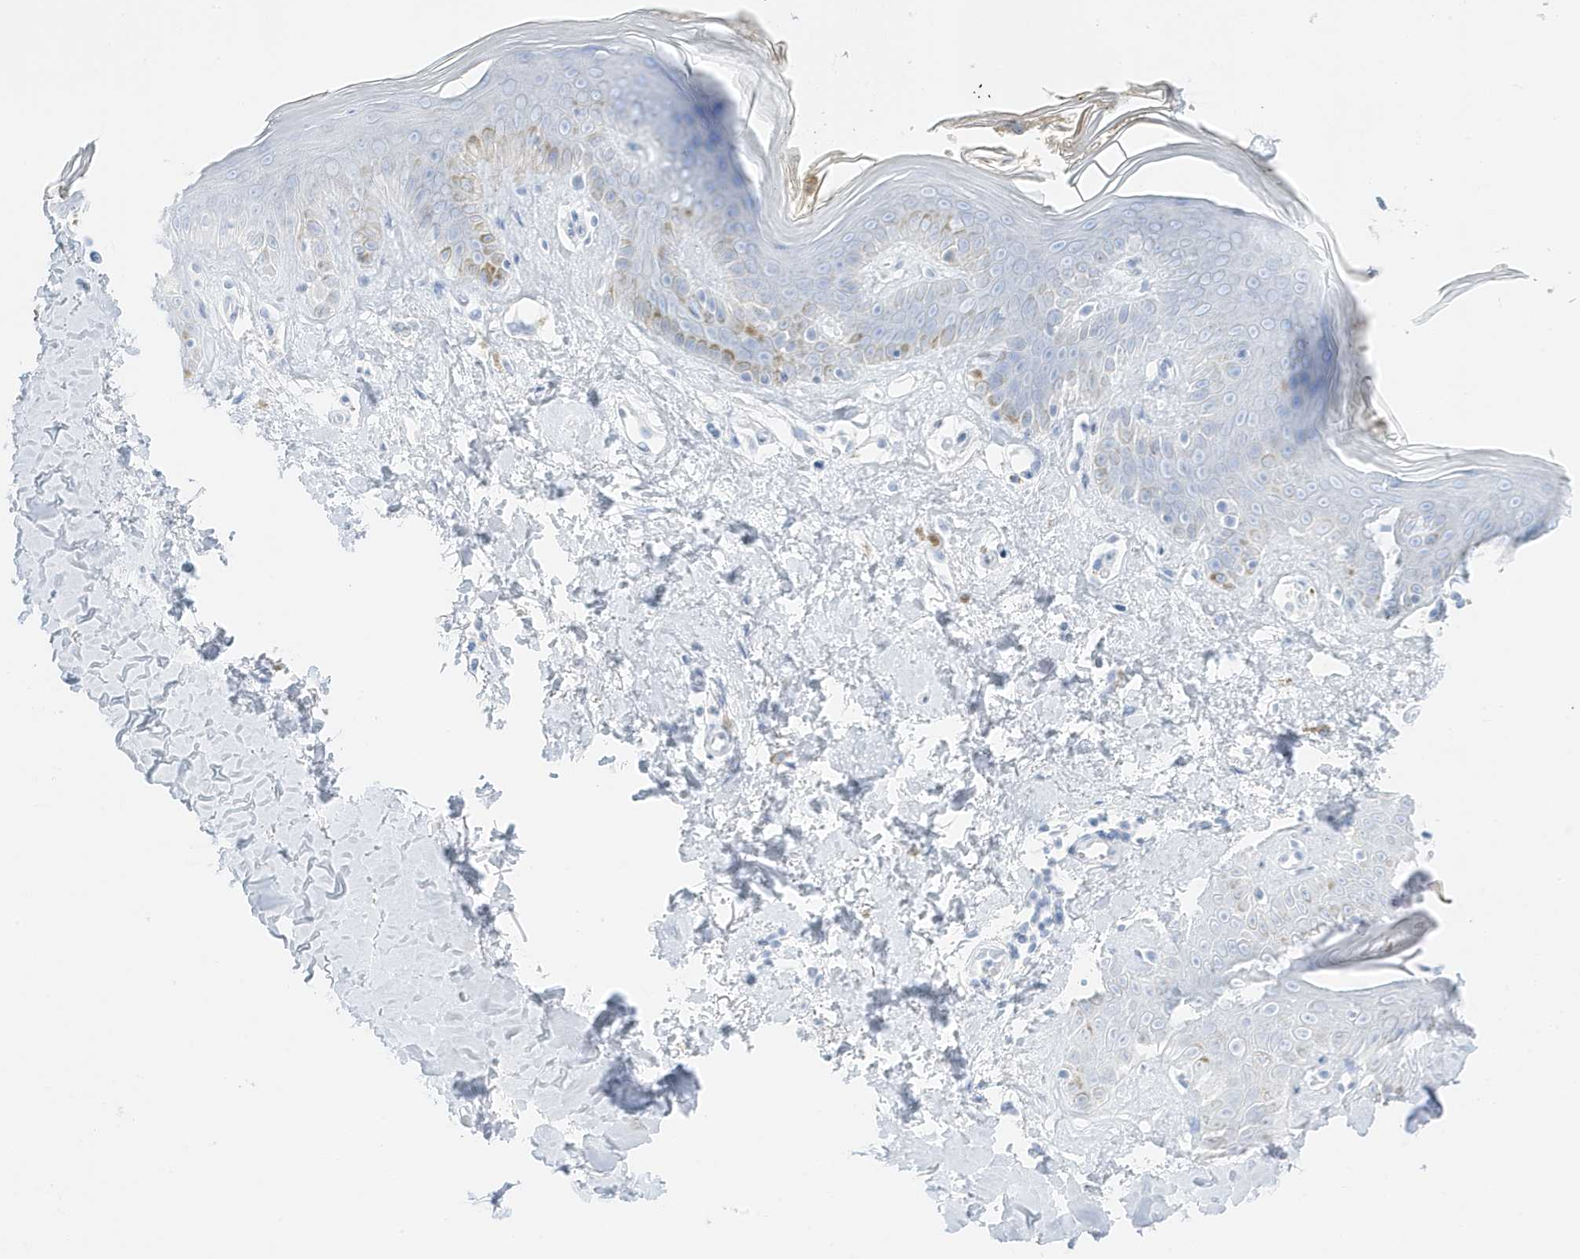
{"staining": {"intensity": "negative", "quantity": "none", "location": "none"}, "tissue": "skin", "cell_type": "Fibroblasts", "image_type": "normal", "snomed": [{"axis": "morphology", "description": "Normal tissue, NOS"}, {"axis": "topography", "description": "Skin"}], "caption": "Immunohistochemical staining of normal human skin demonstrates no significant positivity in fibroblasts. (DAB immunohistochemistry with hematoxylin counter stain).", "gene": "SLC22A13", "patient": {"sex": "female", "age": 64}}